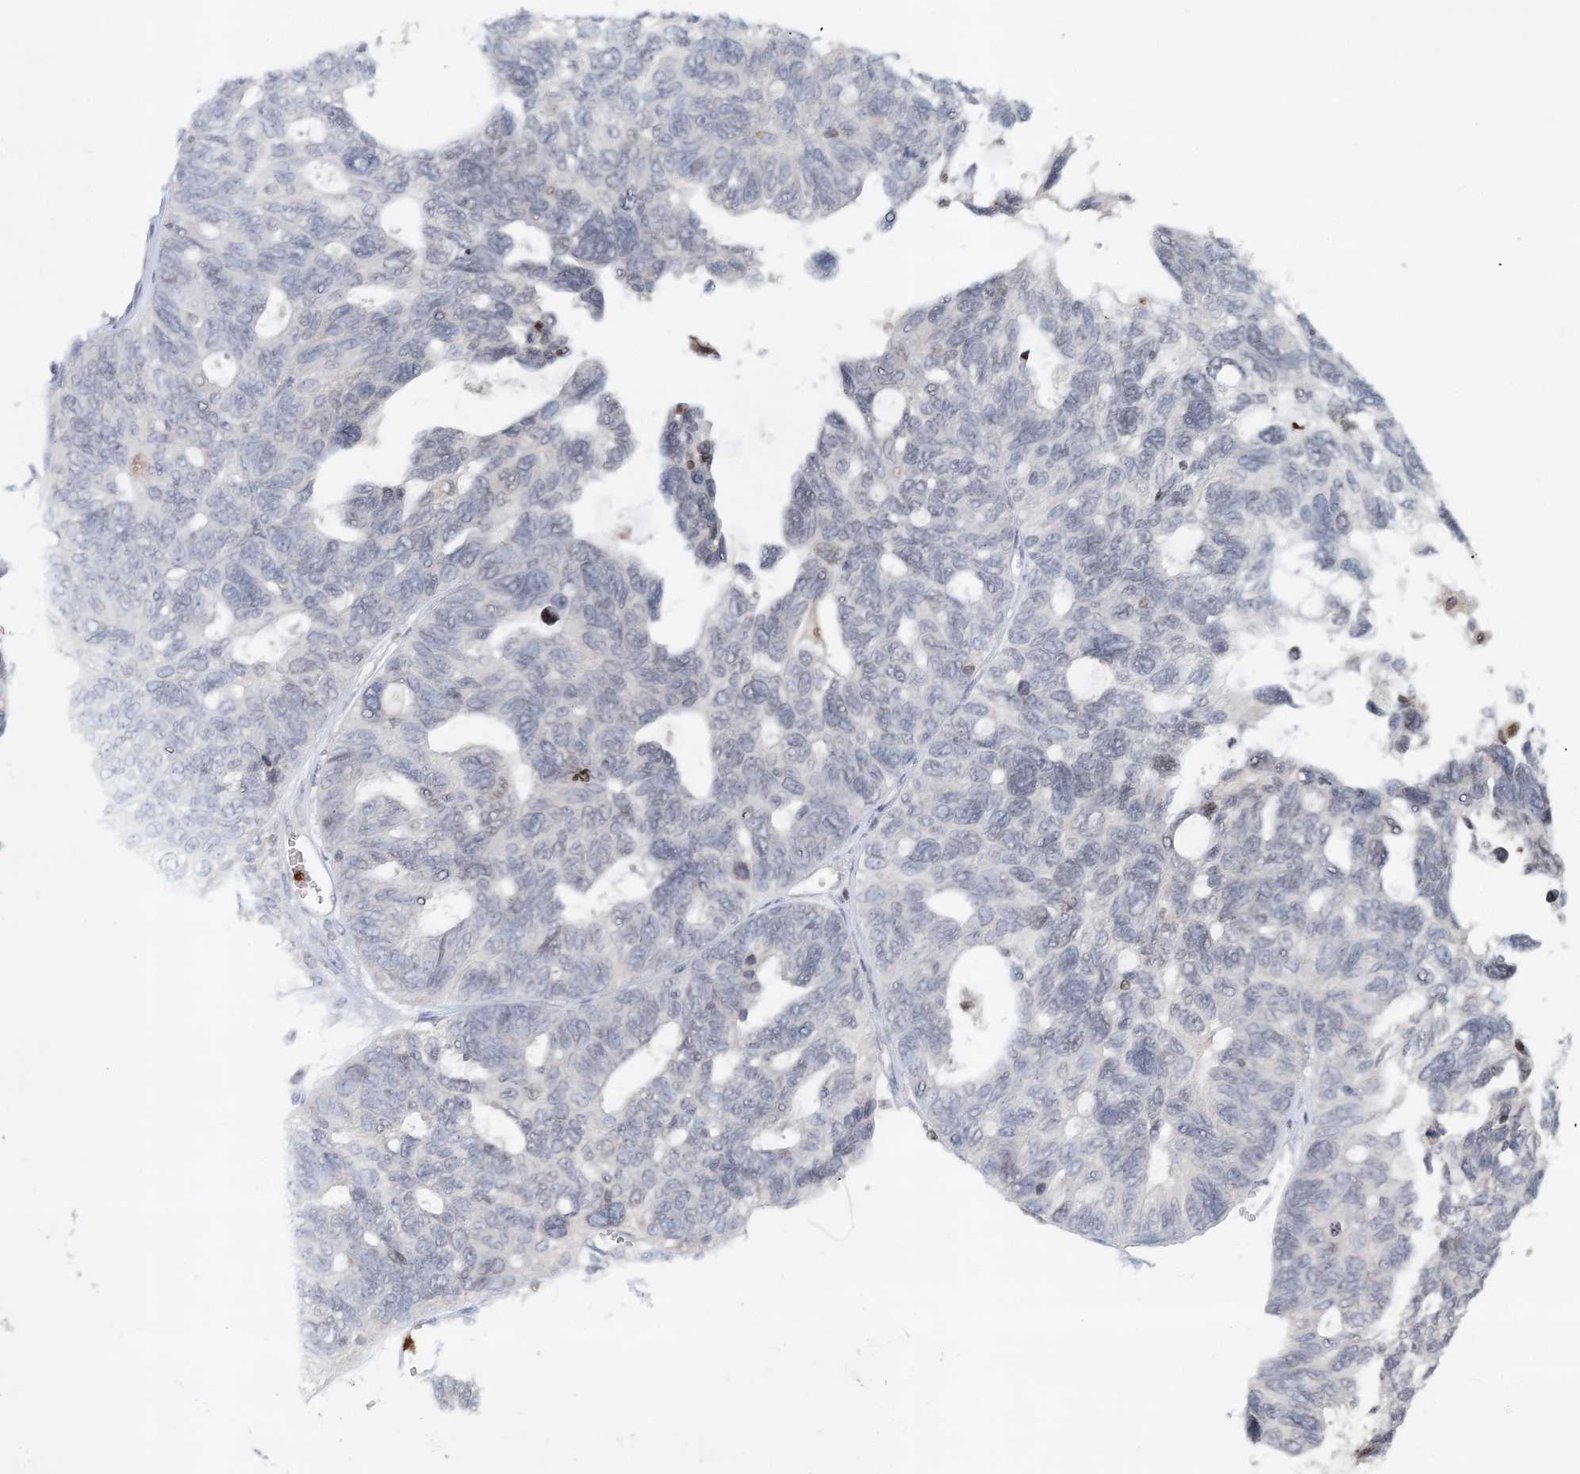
{"staining": {"intensity": "negative", "quantity": "none", "location": "none"}, "tissue": "ovarian cancer", "cell_type": "Tumor cells", "image_type": "cancer", "snomed": [{"axis": "morphology", "description": "Cystadenocarcinoma, serous, NOS"}, {"axis": "topography", "description": "Ovary"}], "caption": "Photomicrograph shows no protein expression in tumor cells of serous cystadenocarcinoma (ovarian) tissue. (Immunohistochemistry, brightfield microscopy, high magnification).", "gene": "NUP54", "patient": {"sex": "female", "age": 79}}